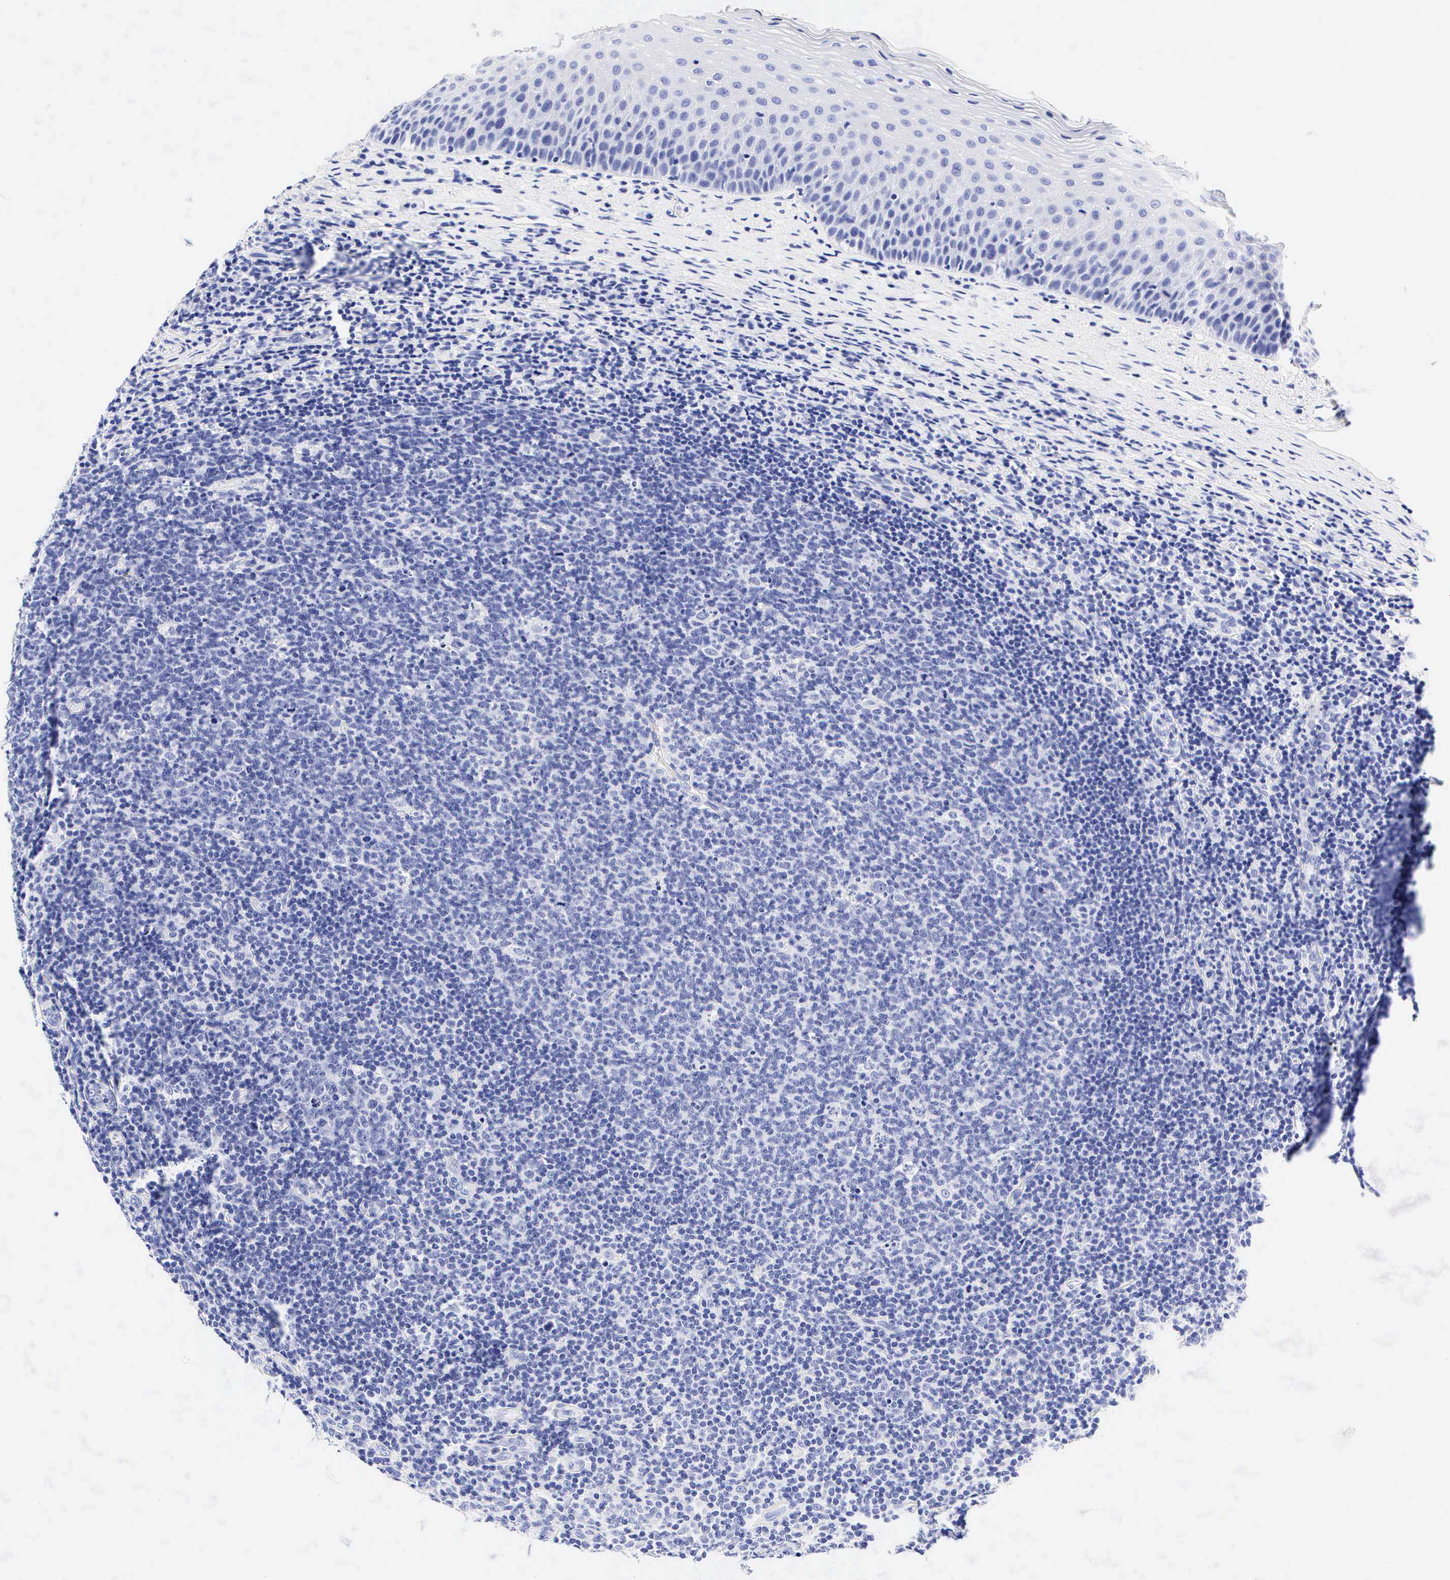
{"staining": {"intensity": "negative", "quantity": "none", "location": "none"}, "tissue": "tonsil", "cell_type": "Germinal center cells", "image_type": "normal", "snomed": [{"axis": "morphology", "description": "Normal tissue, NOS"}, {"axis": "topography", "description": "Tonsil"}], "caption": "The histopathology image reveals no staining of germinal center cells in normal tonsil.", "gene": "KRT20", "patient": {"sex": "male", "age": 6}}